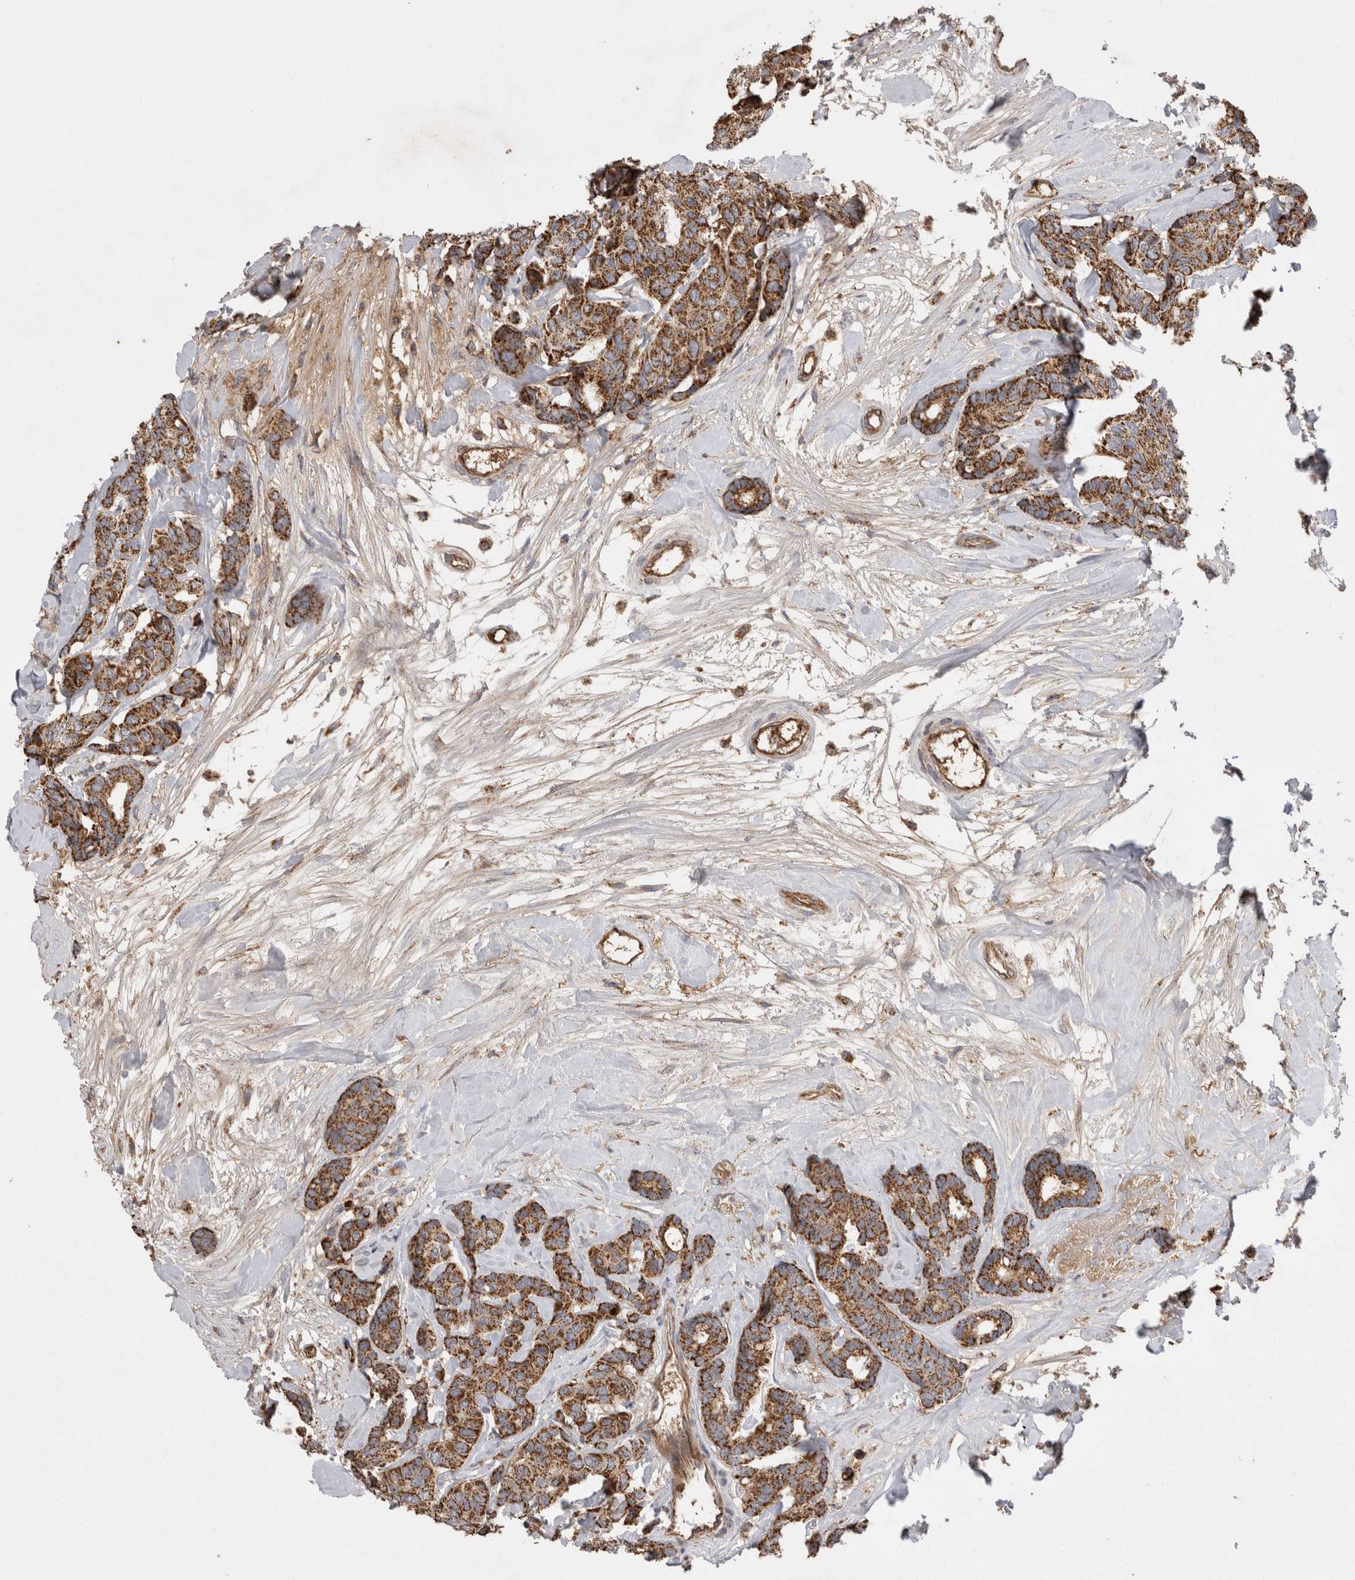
{"staining": {"intensity": "strong", "quantity": ">75%", "location": "cytoplasmic/membranous"}, "tissue": "breast cancer", "cell_type": "Tumor cells", "image_type": "cancer", "snomed": [{"axis": "morphology", "description": "Duct carcinoma"}, {"axis": "topography", "description": "Breast"}], "caption": "High-power microscopy captured an immunohistochemistry (IHC) image of breast cancer, revealing strong cytoplasmic/membranous positivity in approximately >75% of tumor cells.", "gene": "DARS2", "patient": {"sex": "female", "age": 87}}